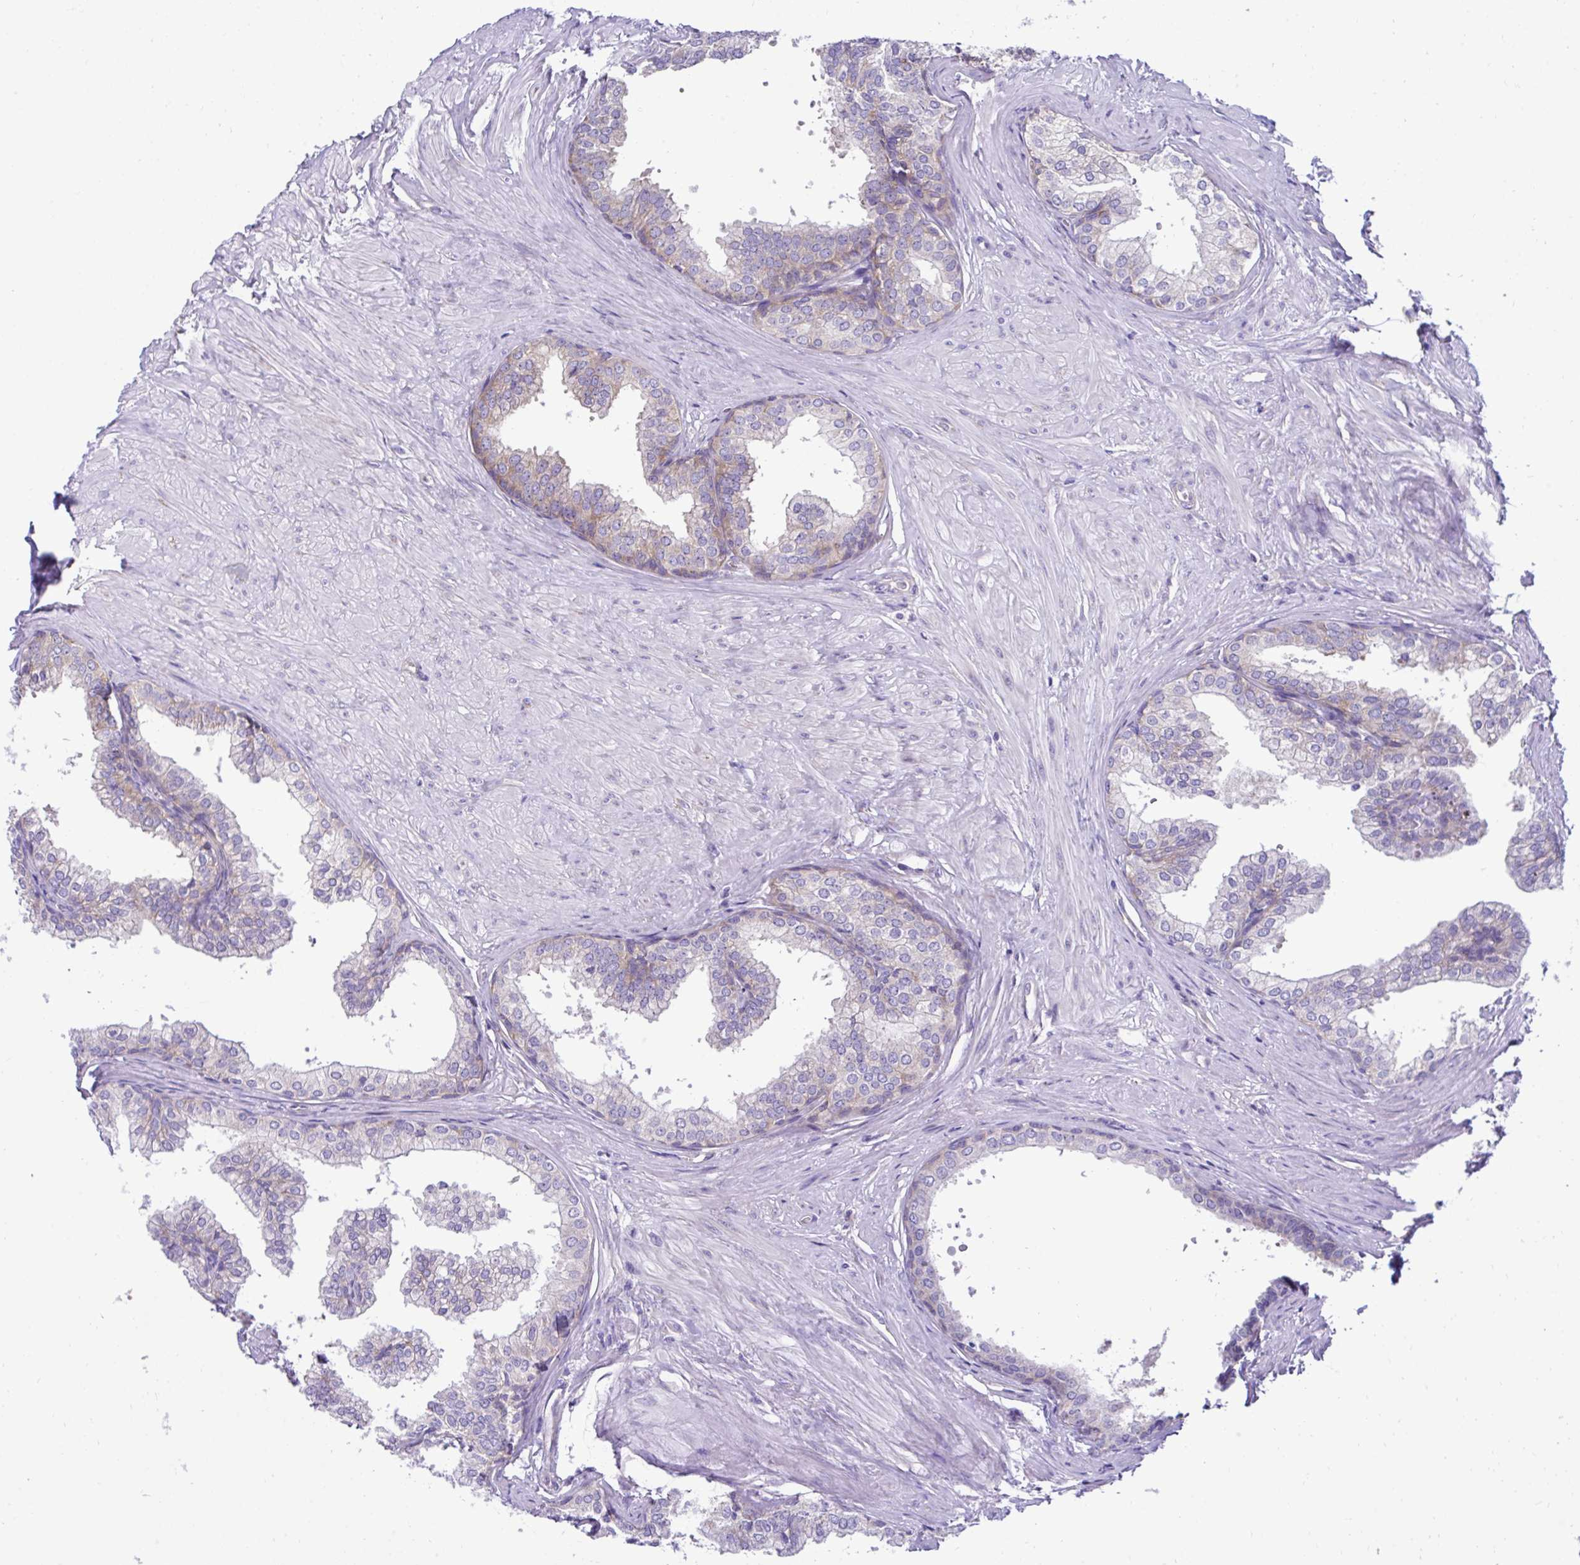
{"staining": {"intensity": "weak", "quantity": "<25%", "location": "cytoplasmic/membranous"}, "tissue": "prostate", "cell_type": "Glandular cells", "image_type": "normal", "snomed": [{"axis": "morphology", "description": "Normal tissue, NOS"}, {"axis": "topography", "description": "Prostate"}, {"axis": "topography", "description": "Peripheral nerve tissue"}], "caption": "Photomicrograph shows no significant protein expression in glandular cells of benign prostate. The staining is performed using DAB (3,3'-diaminobenzidine) brown chromogen with nuclei counter-stained in using hematoxylin.", "gene": "RPL7", "patient": {"sex": "male", "age": 55}}